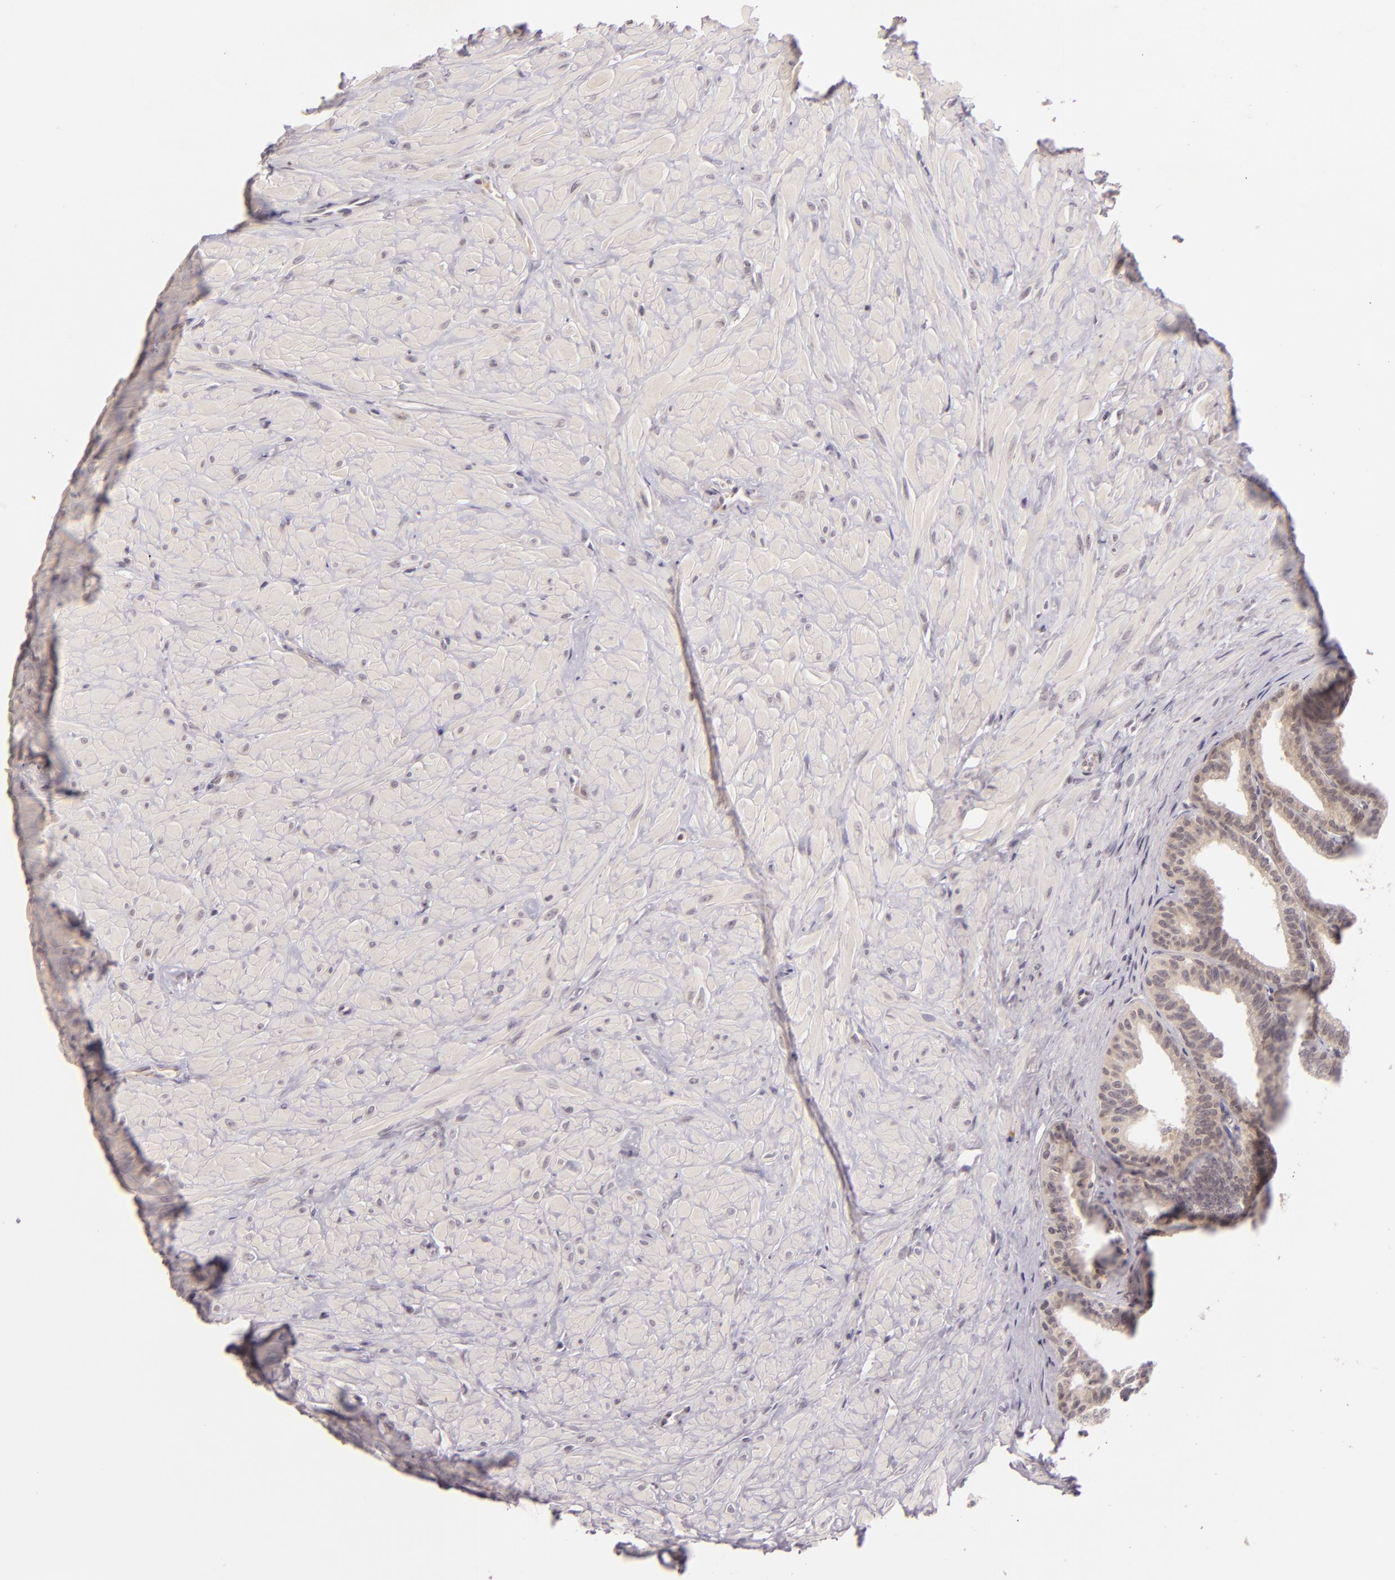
{"staining": {"intensity": "weak", "quantity": "25%-75%", "location": "cytoplasmic/membranous"}, "tissue": "seminal vesicle", "cell_type": "Glandular cells", "image_type": "normal", "snomed": [{"axis": "morphology", "description": "Normal tissue, NOS"}, {"axis": "topography", "description": "Seminal veicle"}], "caption": "Unremarkable seminal vesicle reveals weak cytoplasmic/membranous positivity in approximately 25%-75% of glandular cells, visualized by immunohistochemistry. The staining is performed using DAB (3,3'-diaminobenzidine) brown chromogen to label protein expression. The nuclei are counter-stained blue using hematoxylin.", "gene": "CASP8", "patient": {"sex": "male", "age": 26}}